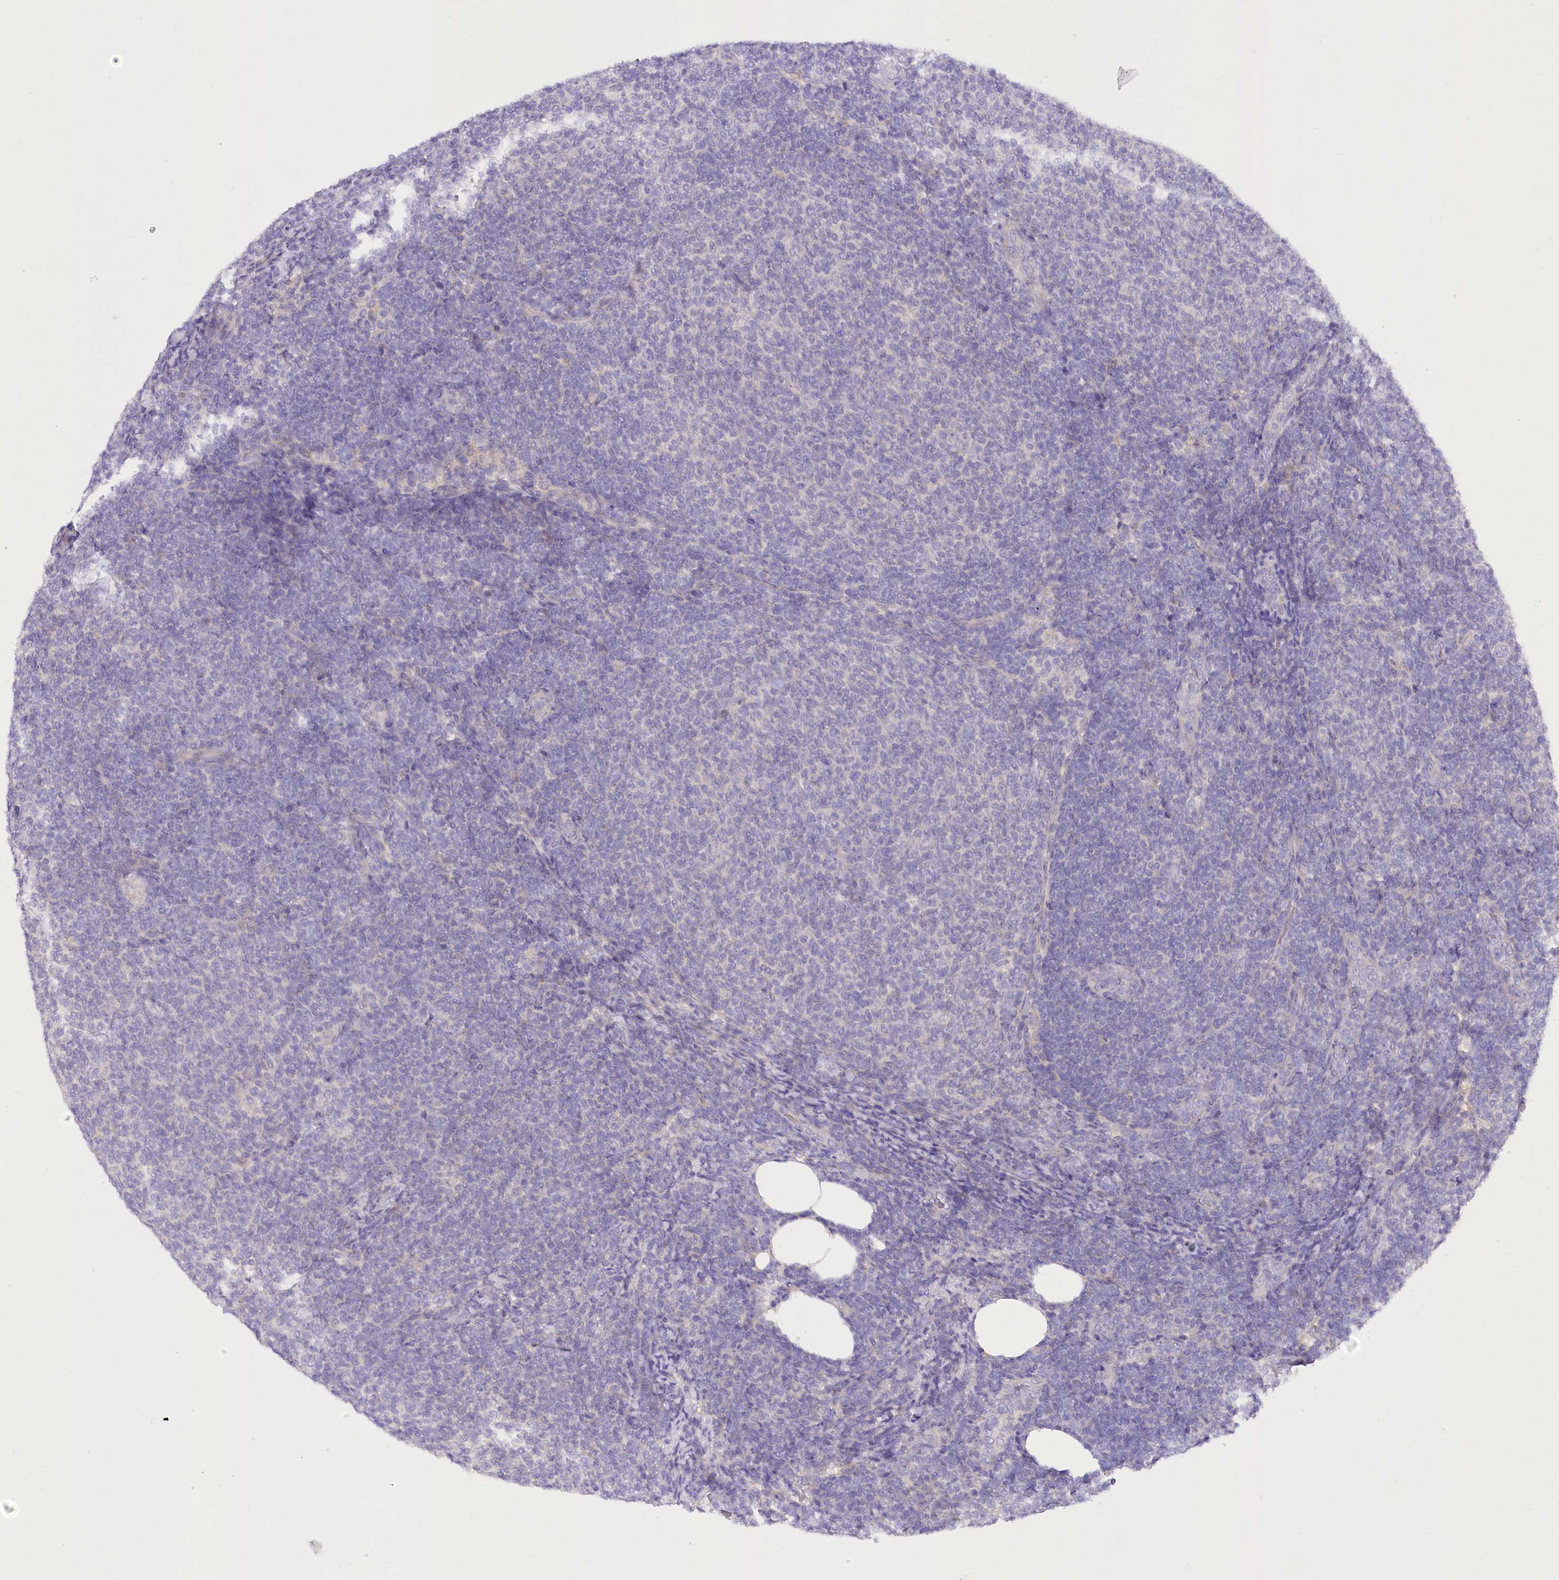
{"staining": {"intensity": "negative", "quantity": "none", "location": "none"}, "tissue": "lymphoma", "cell_type": "Tumor cells", "image_type": "cancer", "snomed": [{"axis": "morphology", "description": "Malignant lymphoma, non-Hodgkin's type, Low grade"}, {"axis": "topography", "description": "Lymph node"}], "caption": "A micrograph of human lymphoma is negative for staining in tumor cells.", "gene": "DCUN1D1", "patient": {"sex": "male", "age": 66}}